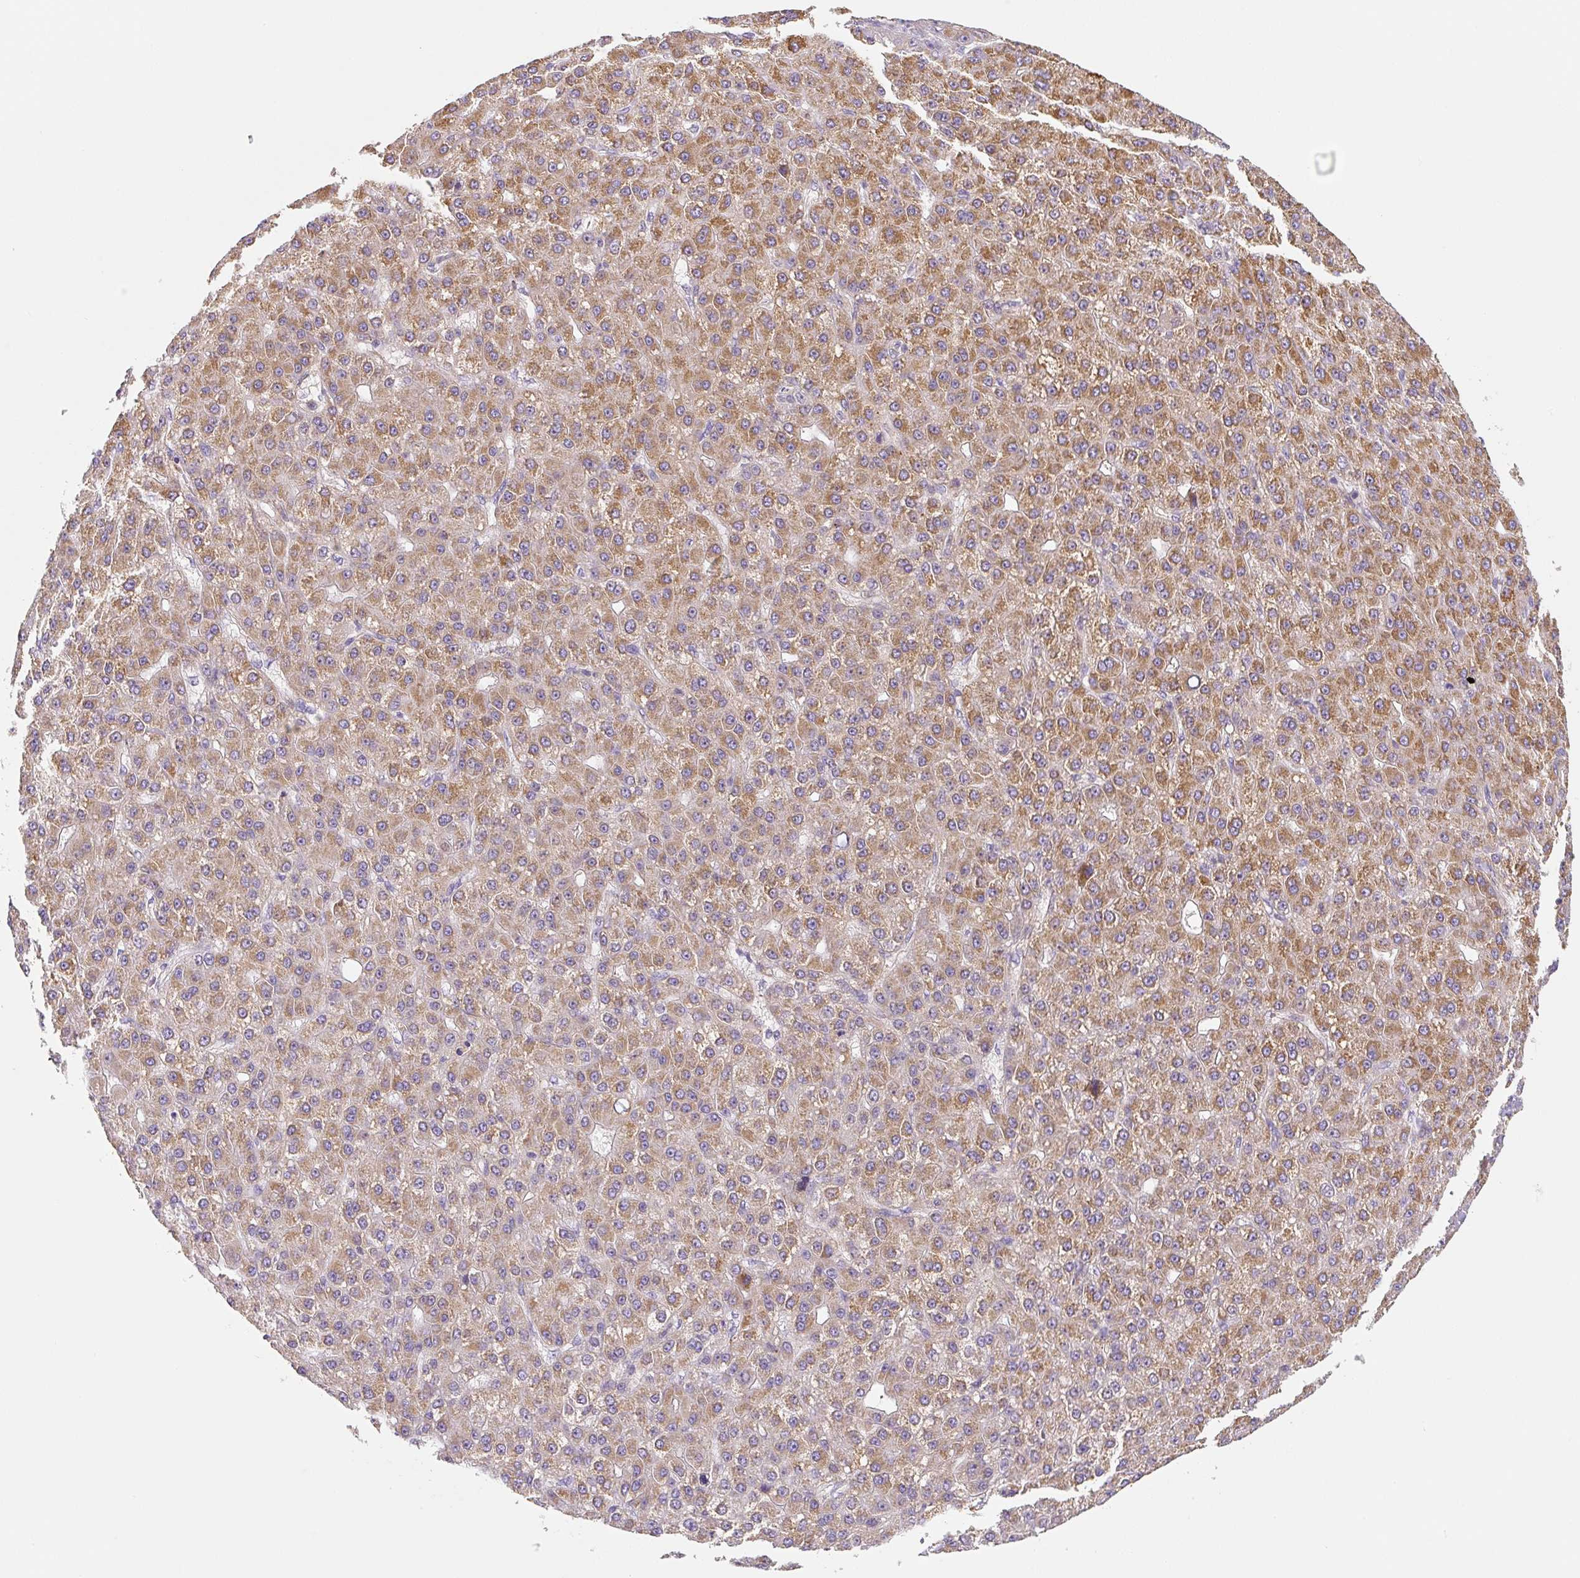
{"staining": {"intensity": "moderate", "quantity": ">75%", "location": "cytoplasmic/membranous"}, "tissue": "liver cancer", "cell_type": "Tumor cells", "image_type": "cancer", "snomed": [{"axis": "morphology", "description": "Carcinoma, Hepatocellular, NOS"}, {"axis": "topography", "description": "Liver"}], "caption": "IHC histopathology image of human hepatocellular carcinoma (liver) stained for a protein (brown), which shows medium levels of moderate cytoplasmic/membranous staining in approximately >75% of tumor cells.", "gene": "PLA2G4A", "patient": {"sex": "male", "age": 67}}